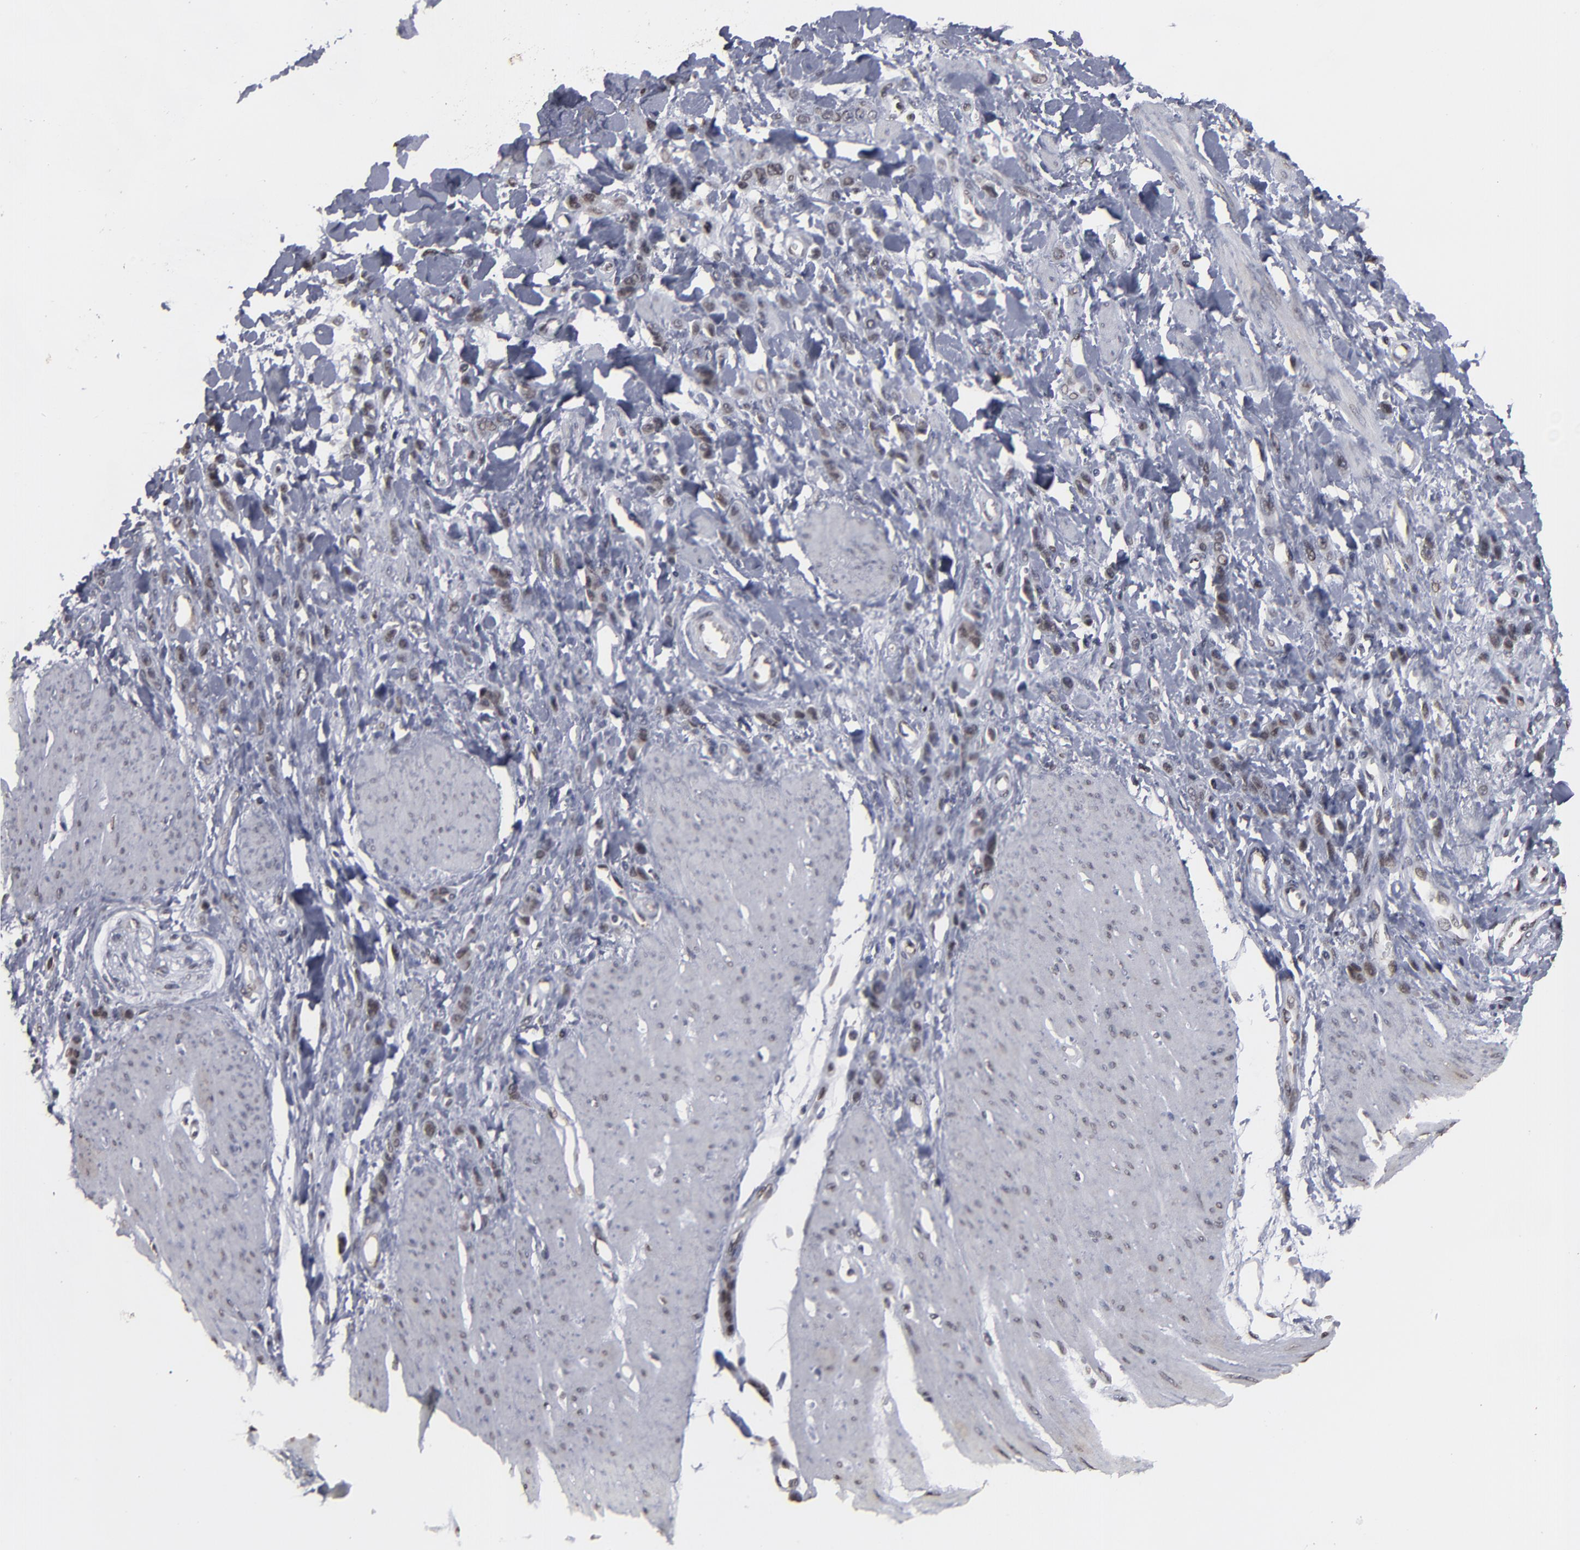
{"staining": {"intensity": "weak", "quantity": "25%-75%", "location": "nuclear"}, "tissue": "stomach cancer", "cell_type": "Tumor cells", "image_type": "cancer", "snomed": [{"axis": "morphology", "description": "Normal tissue, NOS"}, {"axis": "morphology", "description": "Adenocarcinoma, NOS"}, {"axis": "topography", "description": "Stomach"}], "caption": "Immunohistochemical staining of stomach cancer displays low levels of weak nuclear protein expression in approximately 25%-75% of tumor cells.", "gene": "BAZ1A", "patient": {"sex": "male", "age": 82}}